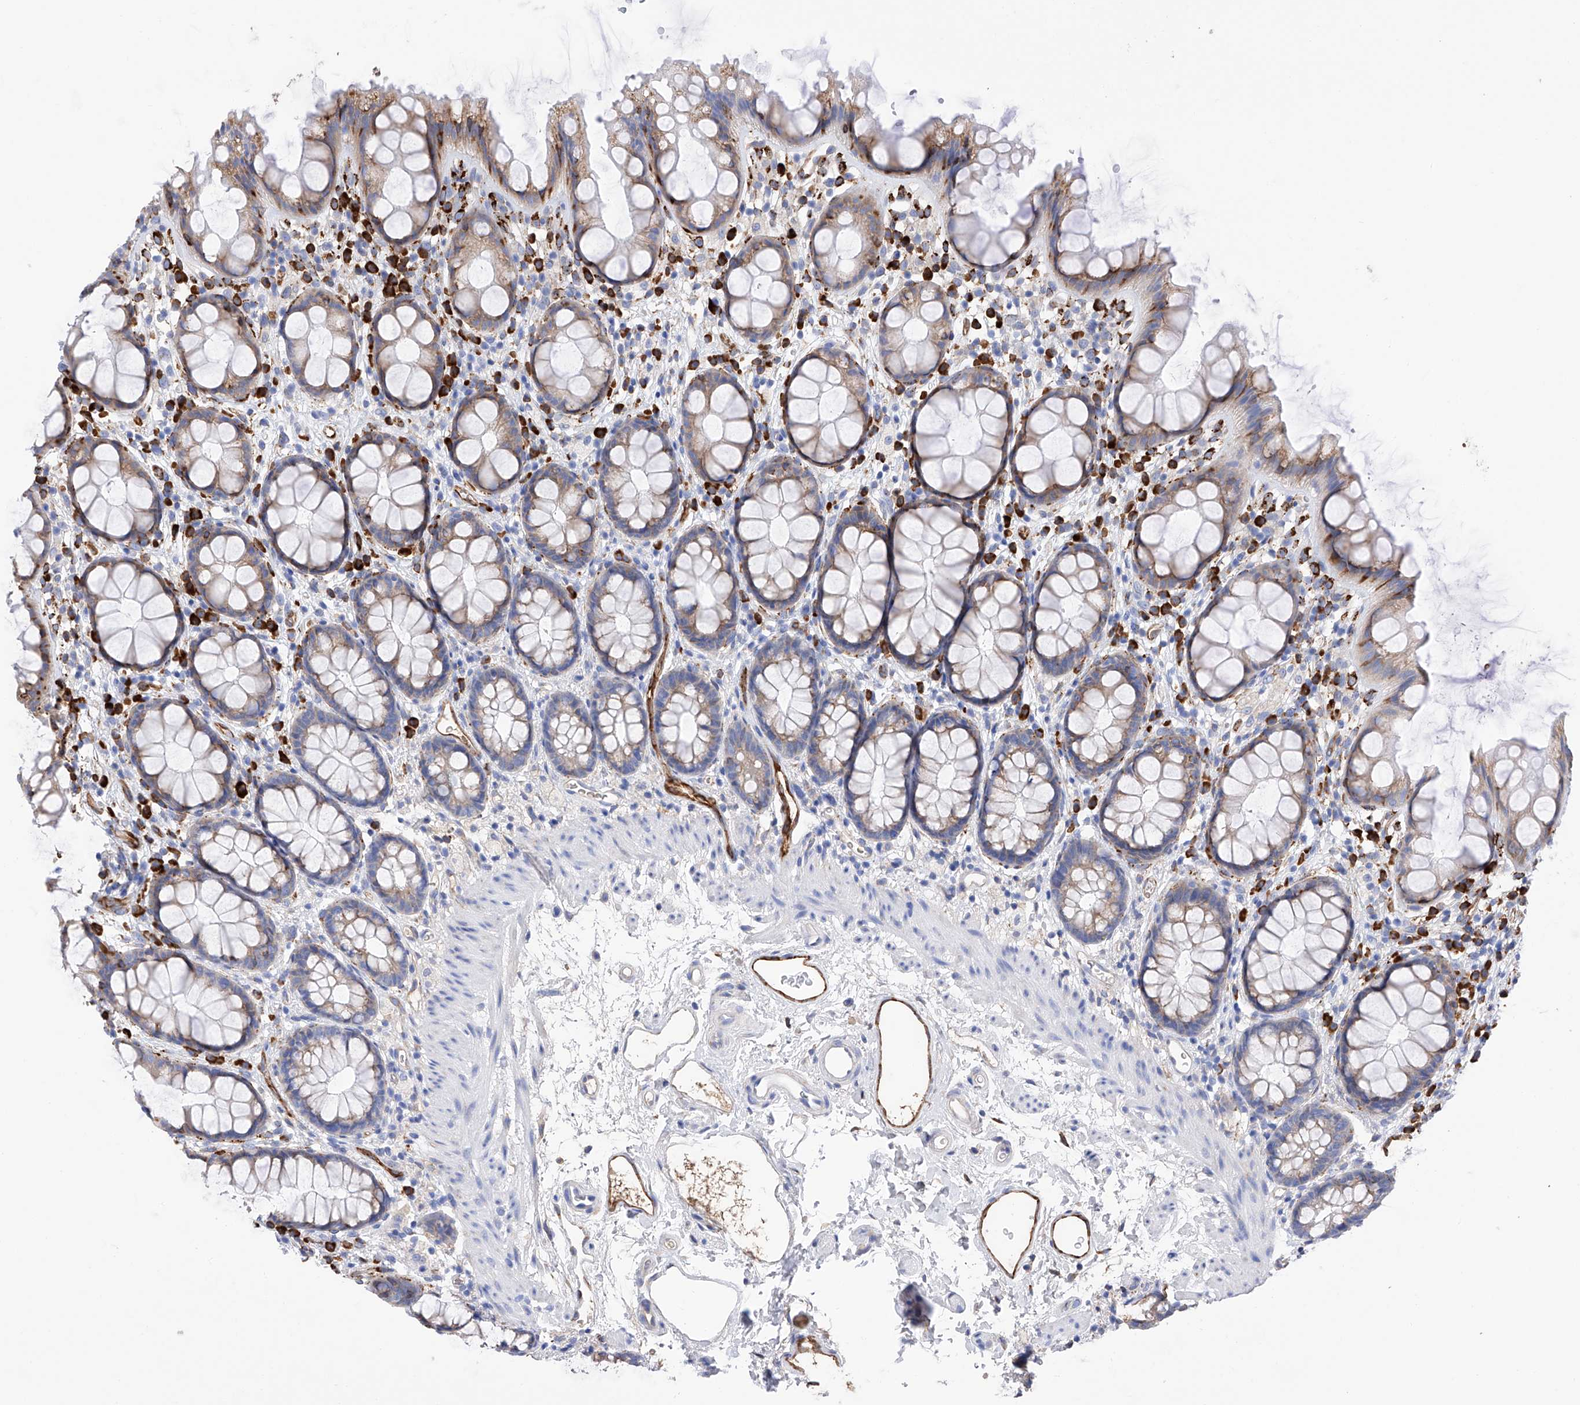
{"staining": {"intensity": "moderate", "quantity": "25%-75%", "location": "cytoplasmic/membranous"}, "tissue": "rectum", "cell_type": "Glandular cells", "image_type": "normal", "snomed": [{"axis": "morphology", "description": "Normal tissue, NOS"}, {"axis": "topography", "description": "Rectum"}], "caption": "The immunohistochemical stain highlights moderate cytoplasmic/membranous positivity in glandular cells of unremarkable rectum.", "gene": "PDIA5", "patient": {"sex": "female", "age": 65}}